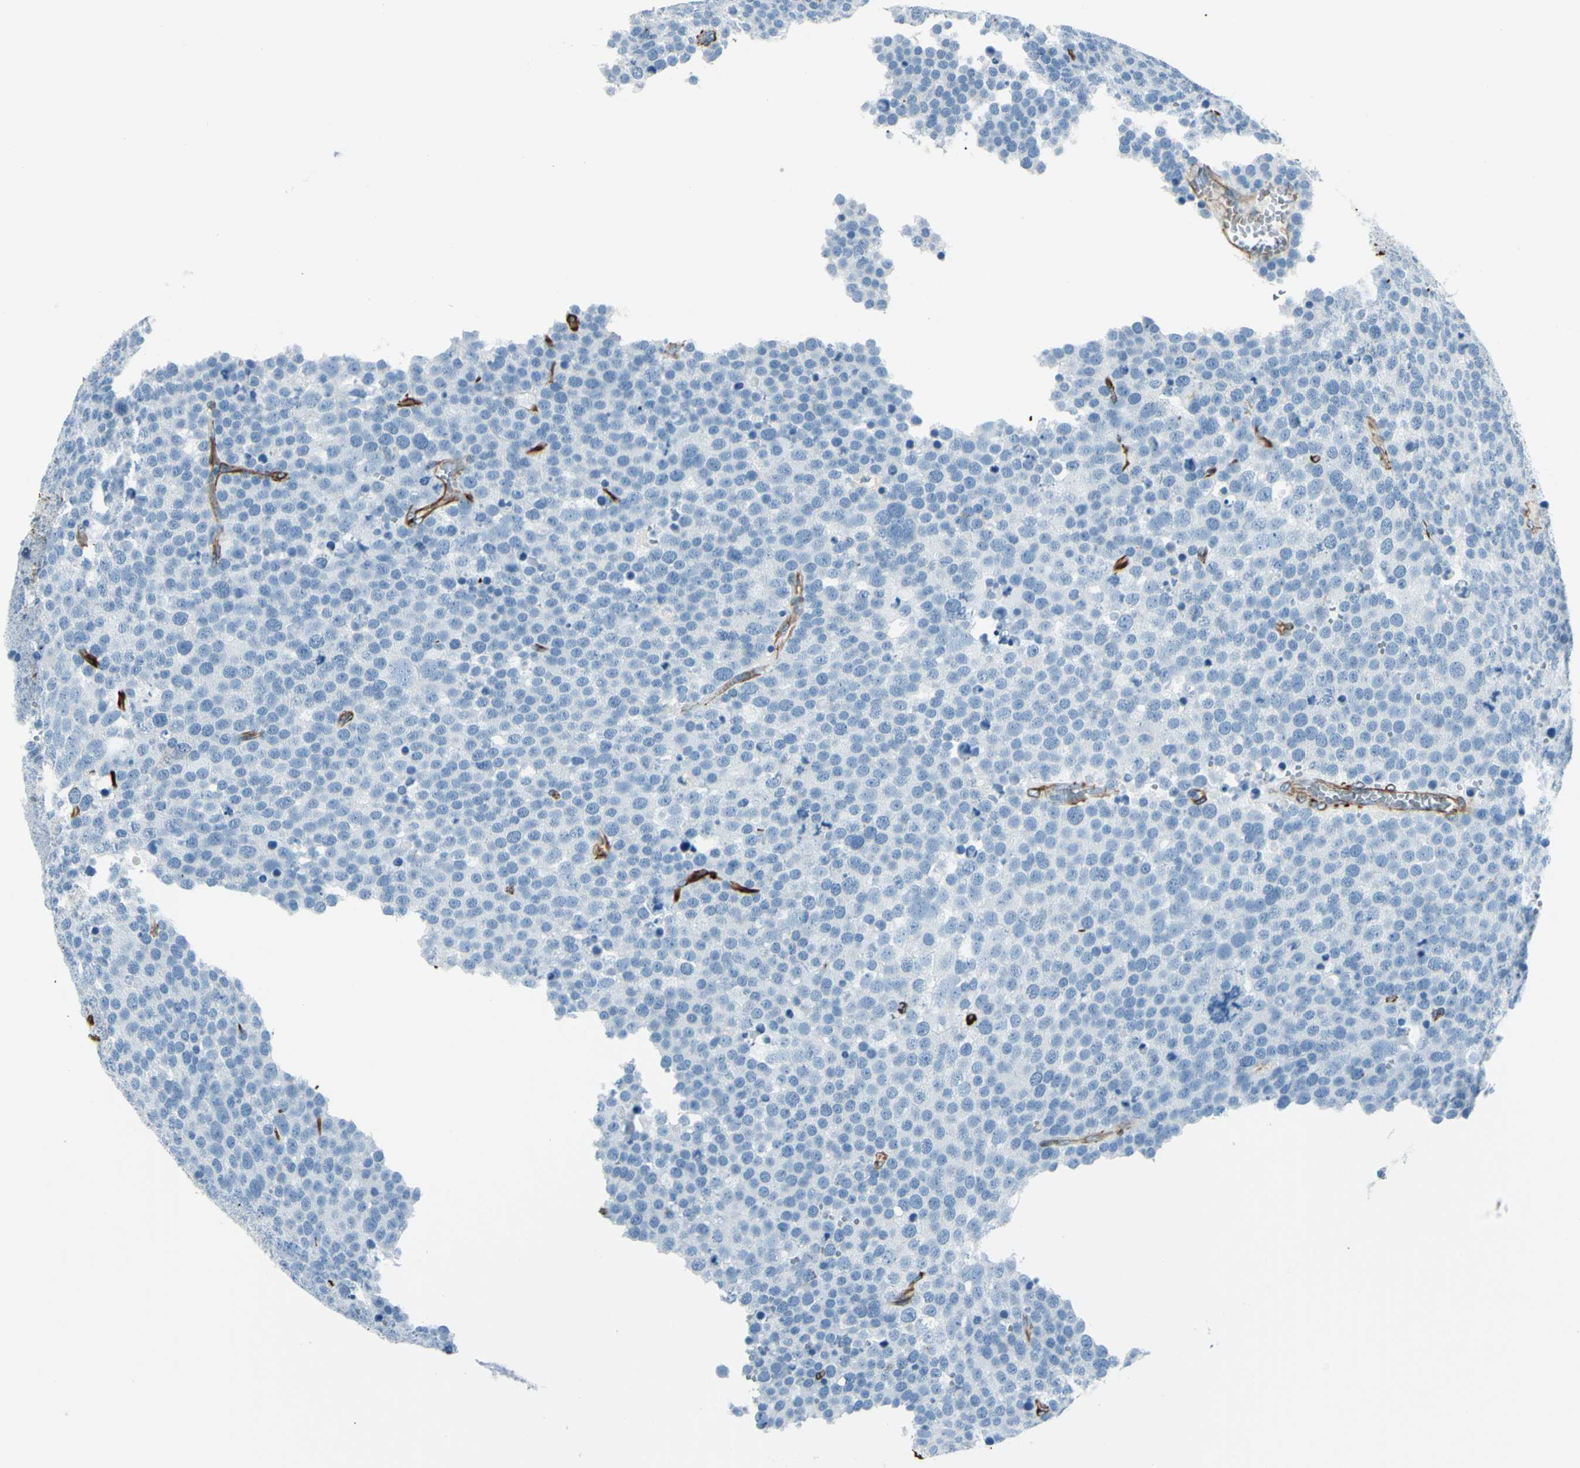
{"staining": {"intensity": "negative", "quantity": "none", "location": "none"}, "tissue": "testis cancer", "cell_type": "Tumor cells", "image_type": "cancer", "snomed": [{"axis": "morphology", "description": "Seminoma, NOS"}, {"axis": "topography", "description": "Testis"}], "caption": "The micrograph reveals no staining of tumor cells in testis seminoma.", "gene": "PTH2R", "patient": {"sex": "male", "age": 71}}